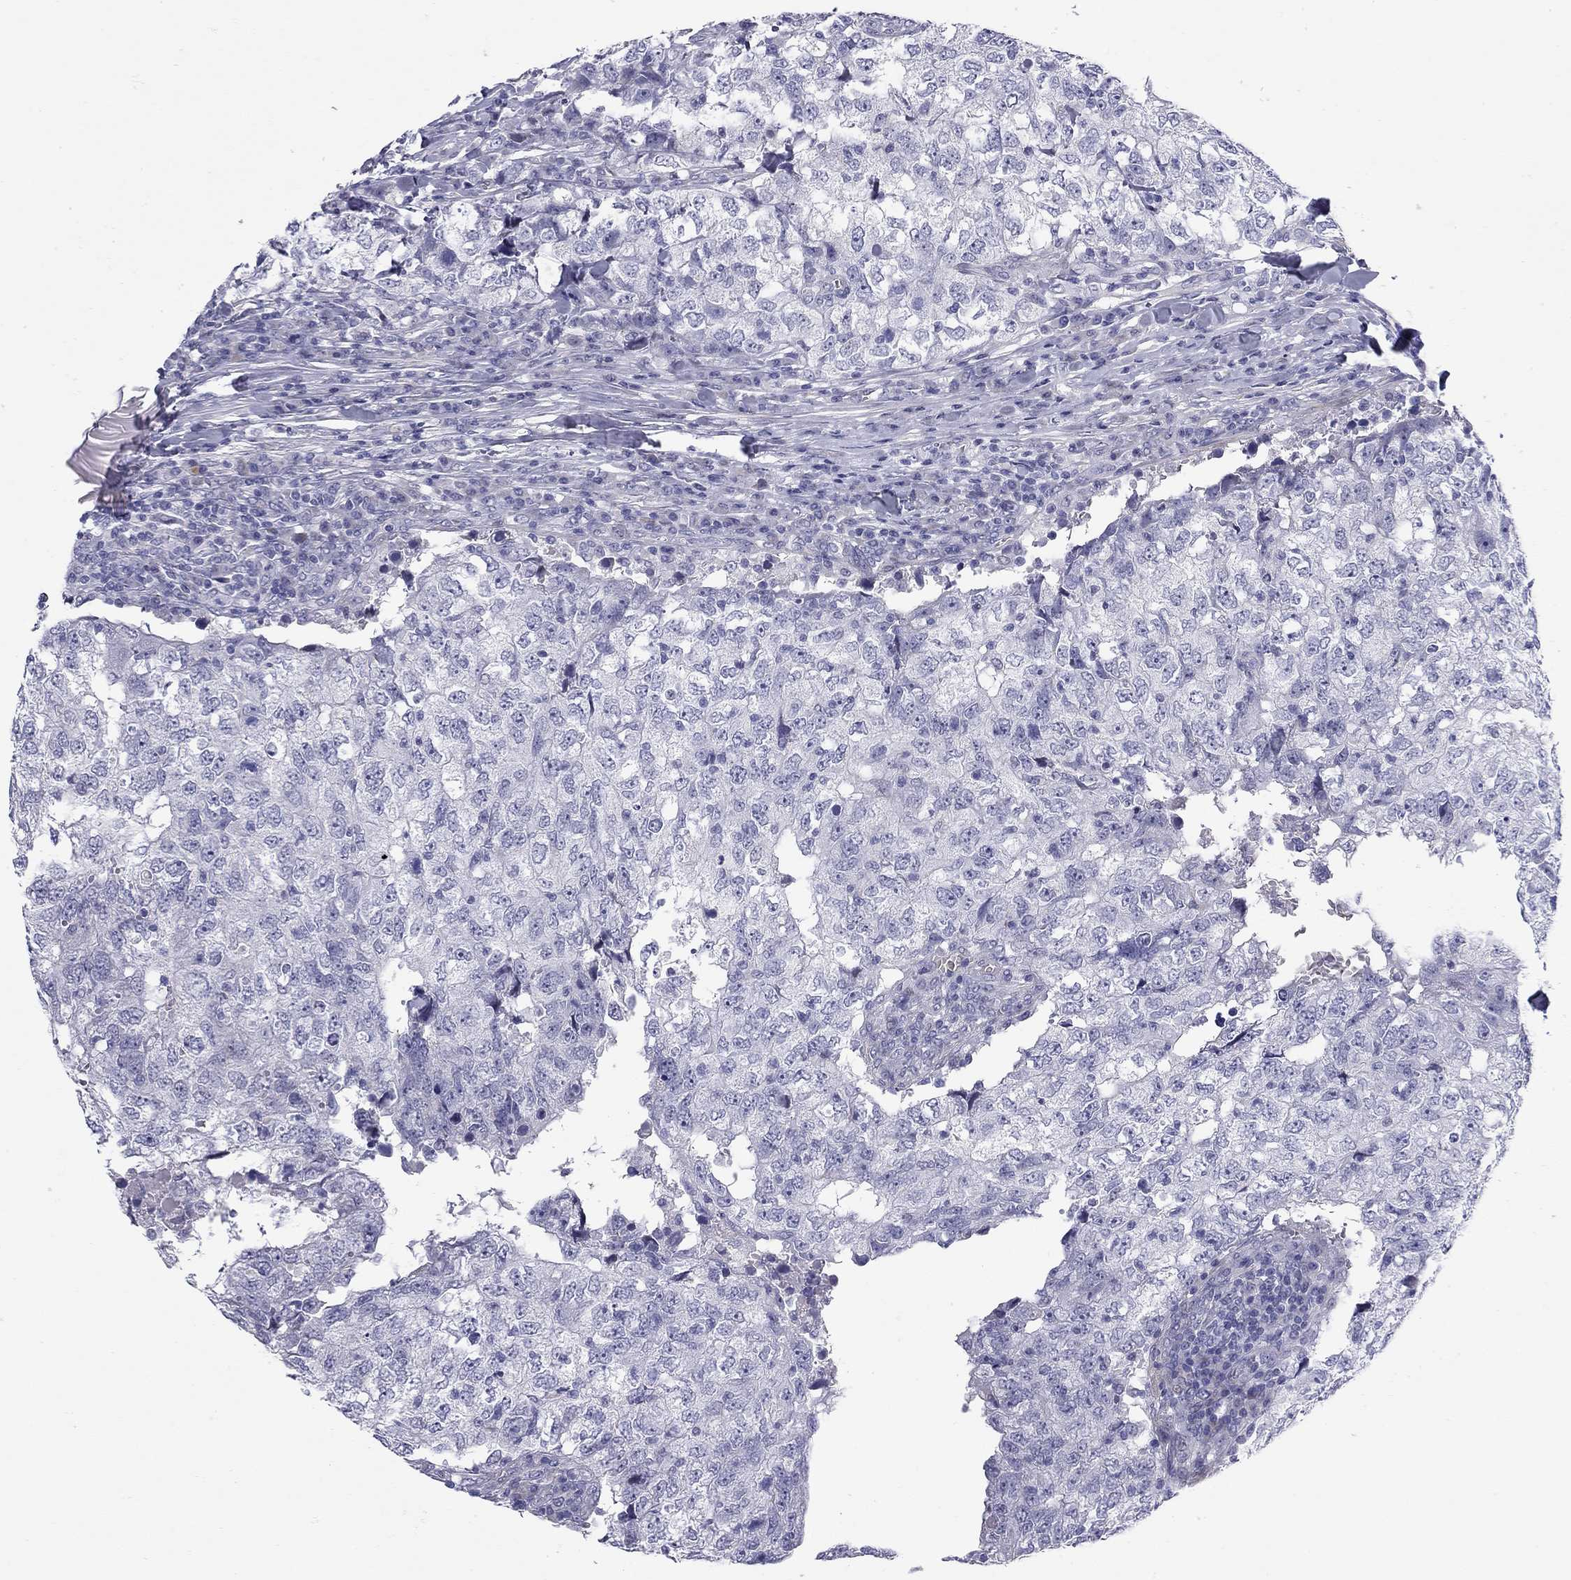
{"staining": {"intensity": "negative", "quantity": "none", "location": "none"}, "tissue": "breast cancer", "cell_type": "Tumor cells", "image_type": "cancer", "snomed": [{"axis": "morphology", "description": "Duct carcinoma"}, {"axis": "topography", "description": "Breast"}], "caption": "High power microscopy micrograph of an immunohistochemistry image of intraductal carcinoma (breast), revealing no significant staining in tumor cells.", "gene": "C8orf88", "patient": {"sex": "female", "age": 30}}